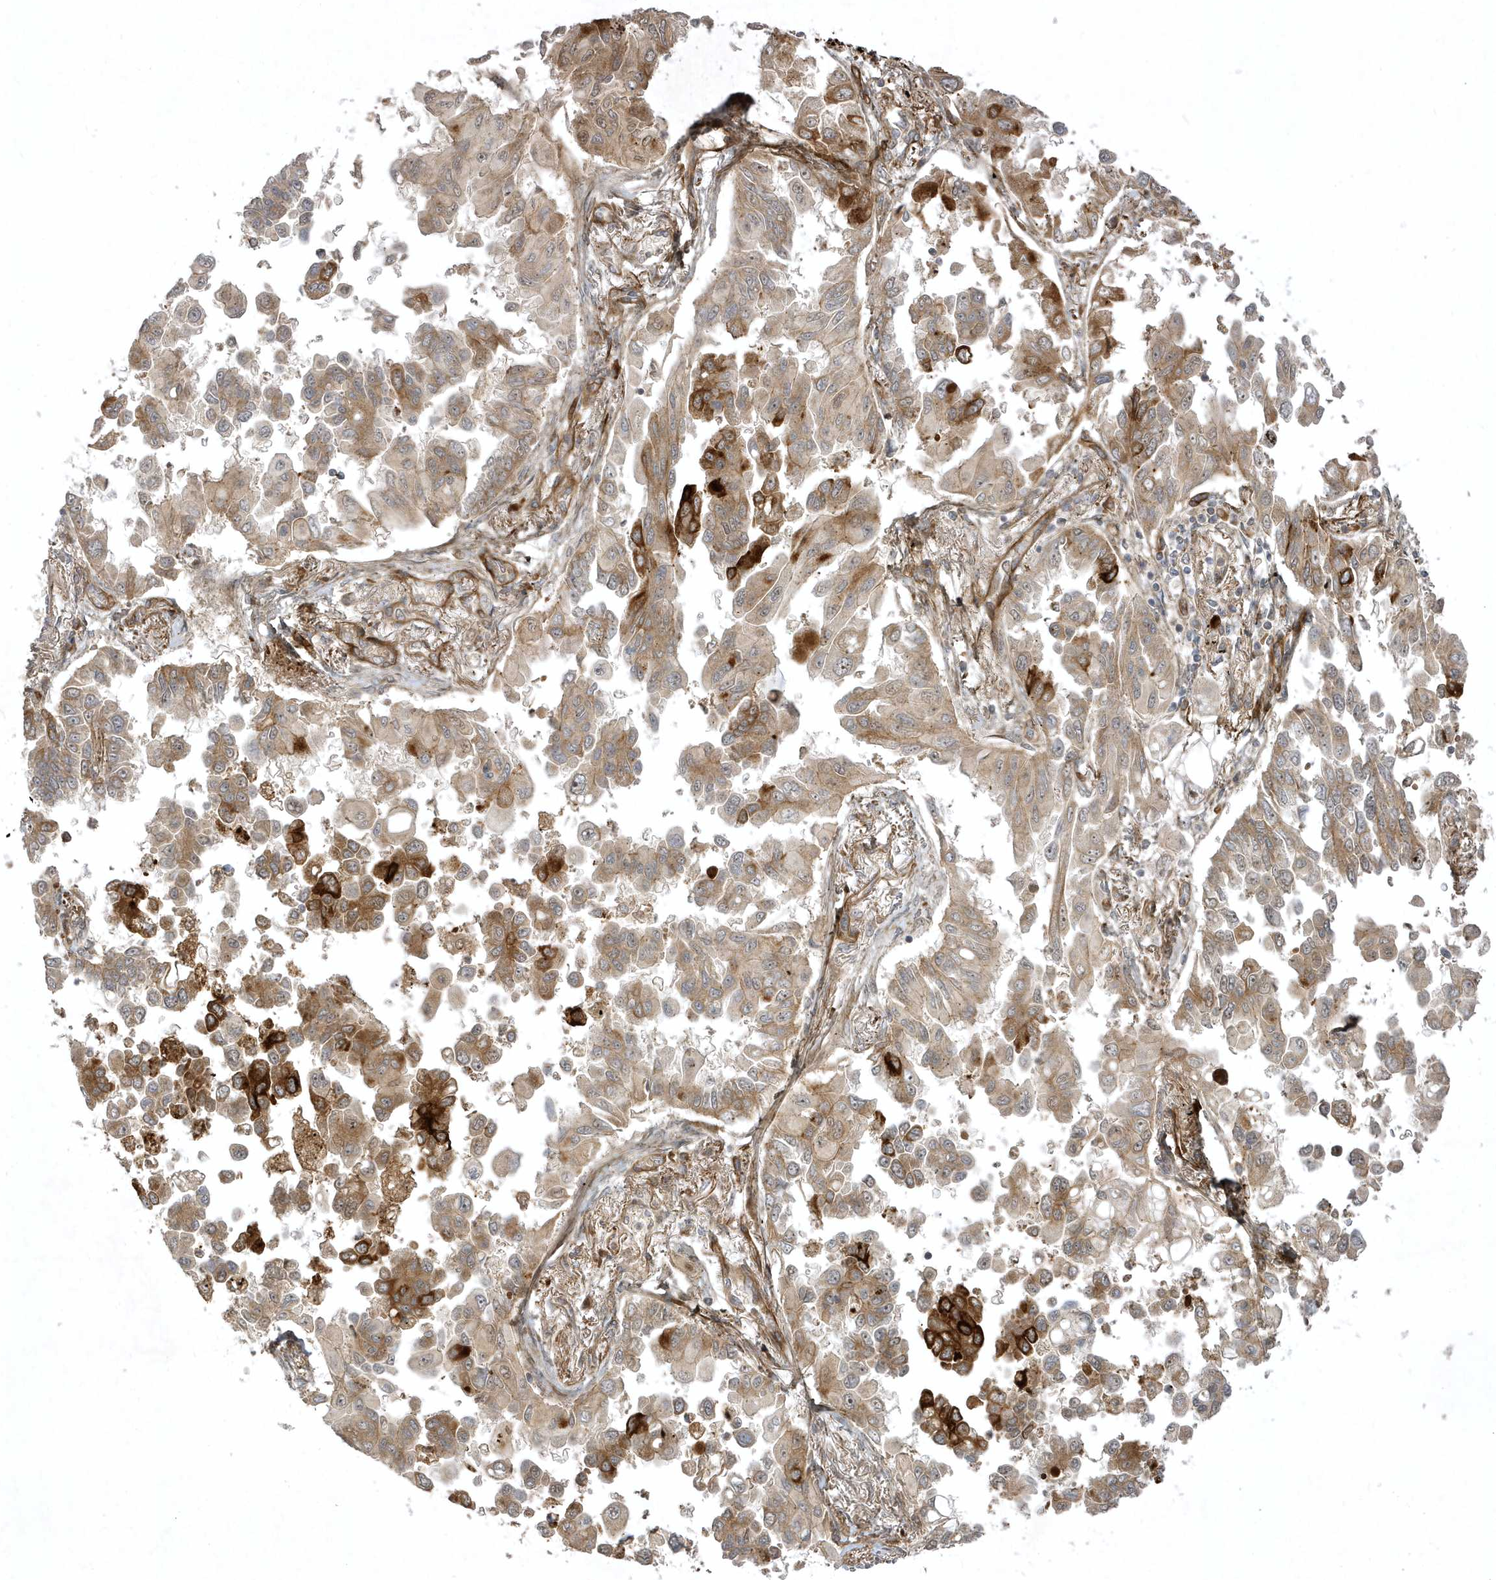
{"staining": {"intensity": "strong", "quantity": "<25%", "location": "cytoplasmic/membranous"}, "tissue": "lung cancer", "cell_type": "Tumor cells", "image_type": "cancer", "snomed": [{"axis": "morphology", "description": "Adenocarcinoma, NOS"}, {"axis": "topography", "description": "Lung"}], "caption": "Immunohistochemical staining of human adenocarcinoma (lung) displays medium levels of strong cytoplasmic/membranous protein staining in about <25% of tumor cells.", "gene": "FAM83C", "patient": {"sex": "female", "age": 67}}